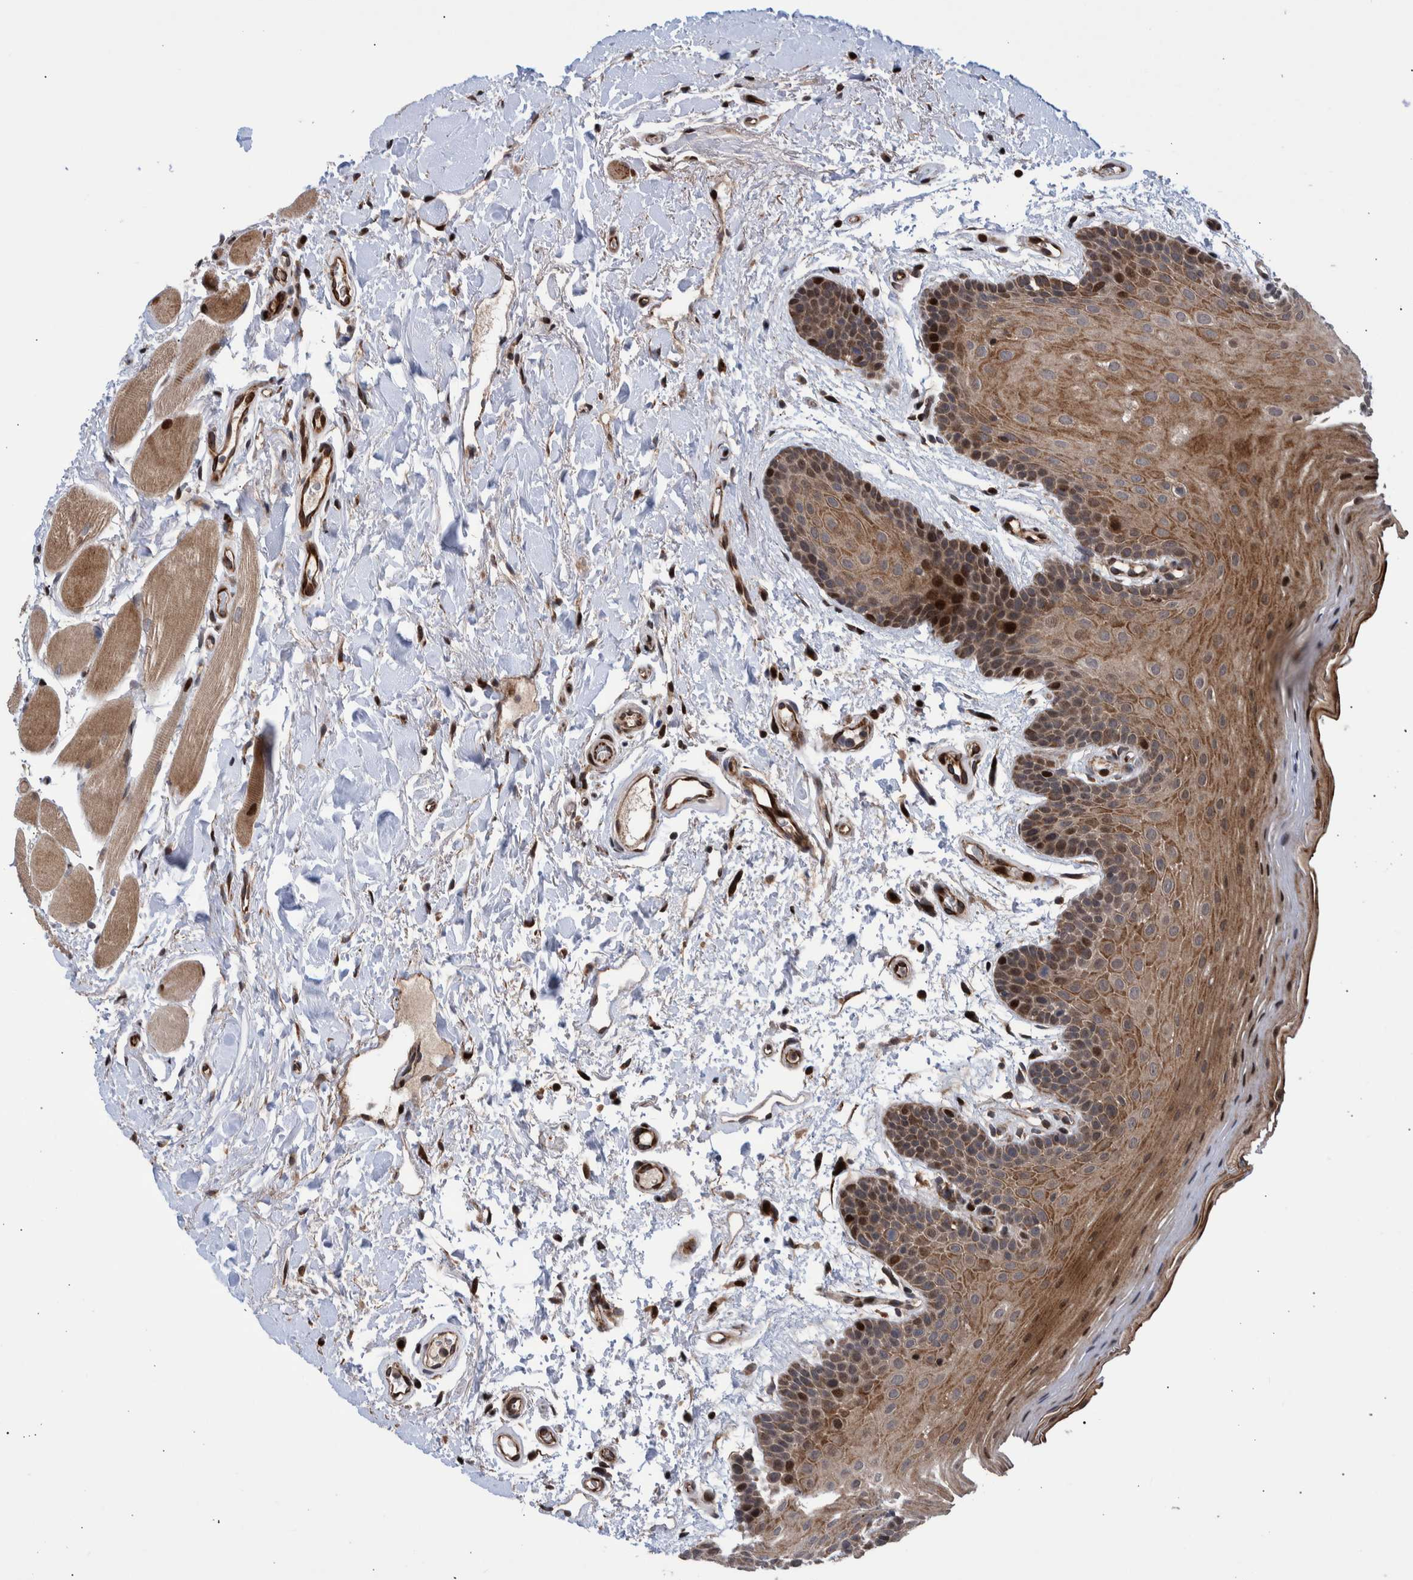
{"staining": {"intensity": "moderate", "quantity": ">75%", "location": "cytoplasmic/membranous,nuclear"}, "tissue": "oral mucosa", "cell_type": "Squamous epithelial cells", "image_type": "normal", "snomed": [{"axis": "morphology", "description": "Normal tissue, NOS"}, {"axis": "topography", "description": "Oral tissue"}], "caption": "High-power microscopy captured an IHC micrograph of unremarkable oral mucosa, revealing moderate cytoplasmic/membranous,nuclear positivity in about >75% of squamous epithelial cells. (DAB (3,3'-diaminobenzidine) IHC with brightfield microscopy, high magnification).", "gene": "SHISA6", "patient": {"sex": "male", "age": 62}}